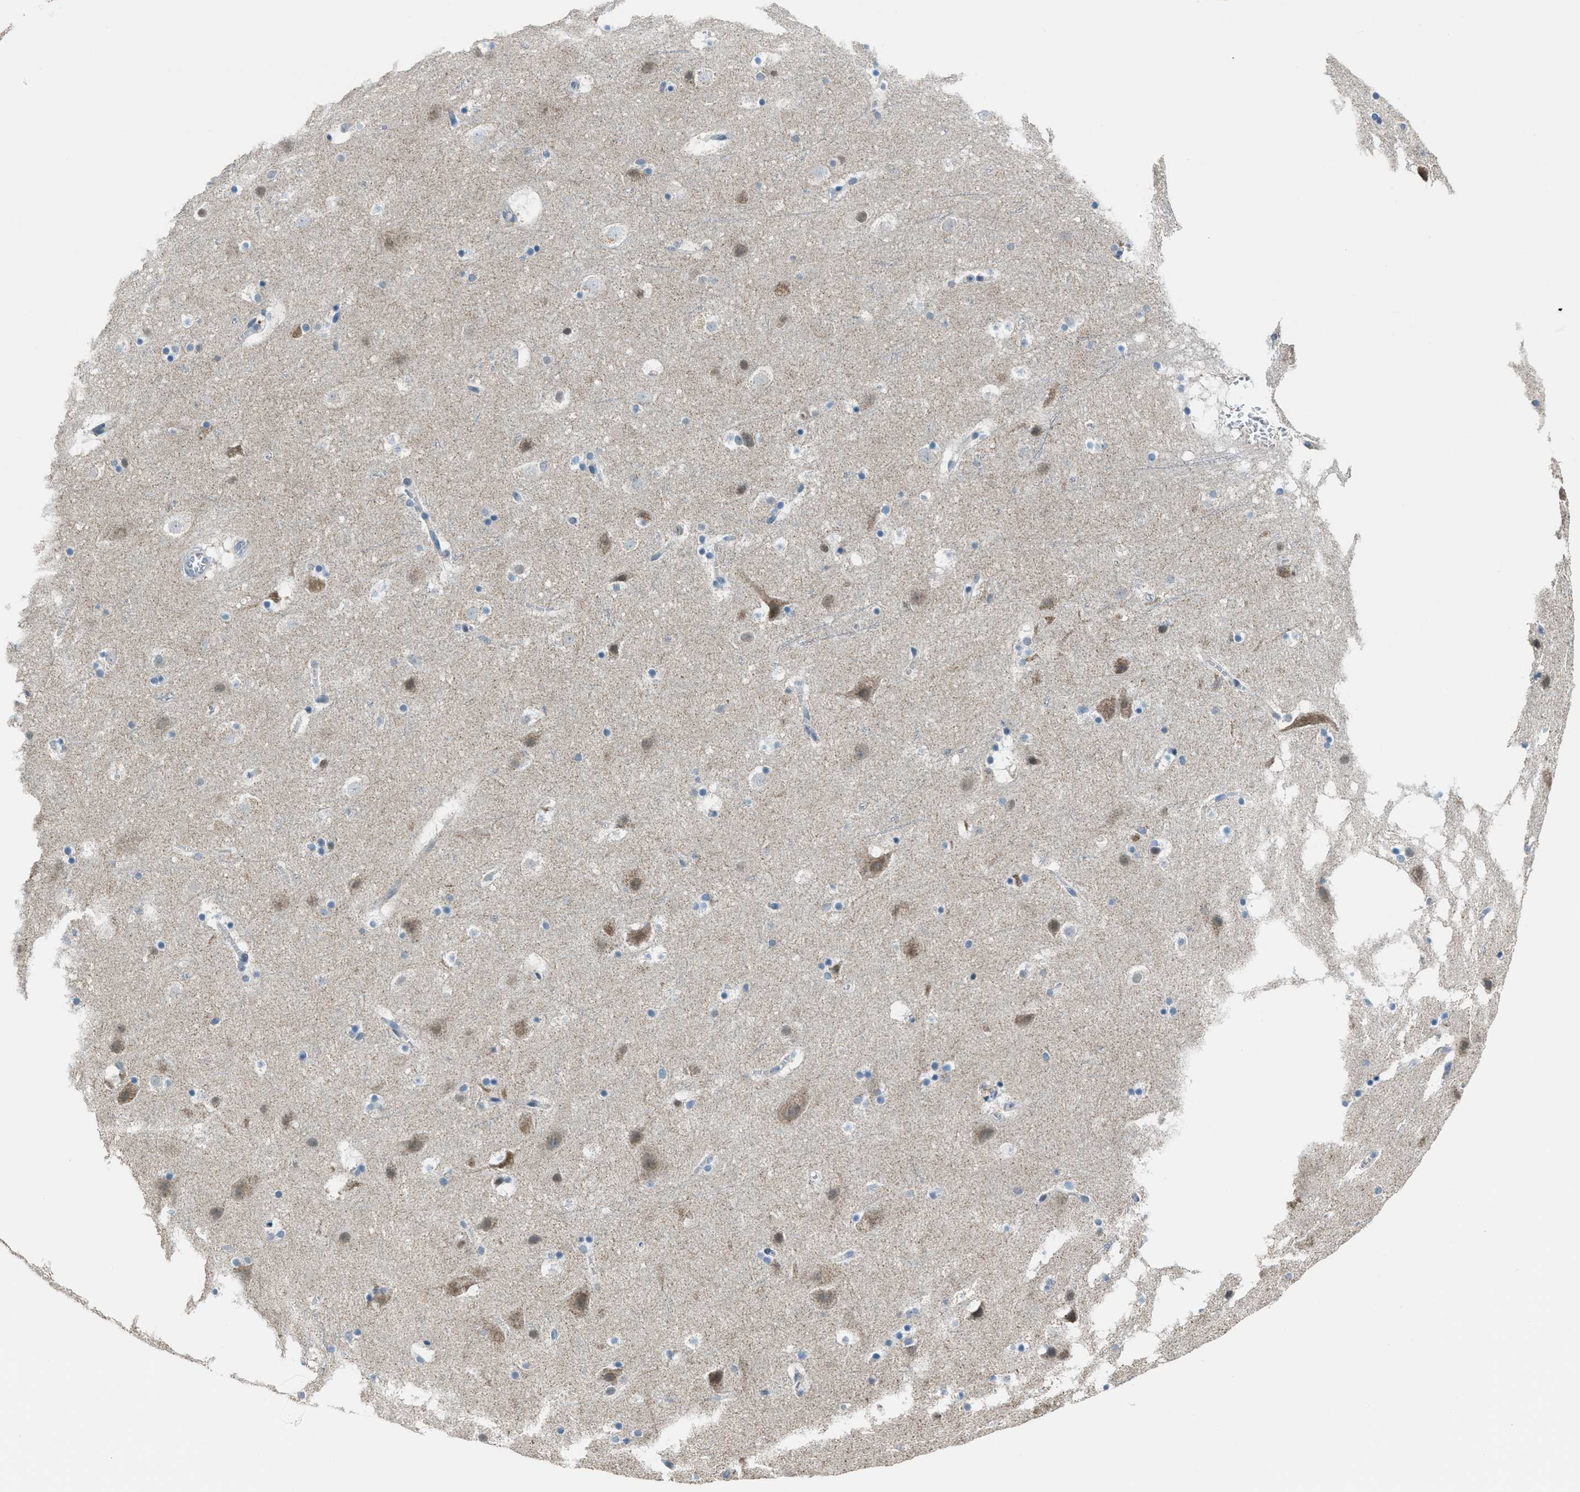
{"staining": {"intensity": "negative", "quantity": "none", "location": "none"}, "tissue": "cerebral cortex", "cell_type": "Endothelial cells", "image_type": "normal", "snomed": [{"axis": "morphology", "description": "Normal tissue, NOS"}, {"axis": "topography", "description": "Cerebral cortex"}], "caption": "Immunohistochemistry of normal human cerebral cortex displays no staining in endothelial cells.", "gene": "CDON", "patient": {"sex": "male", "age": 45}}